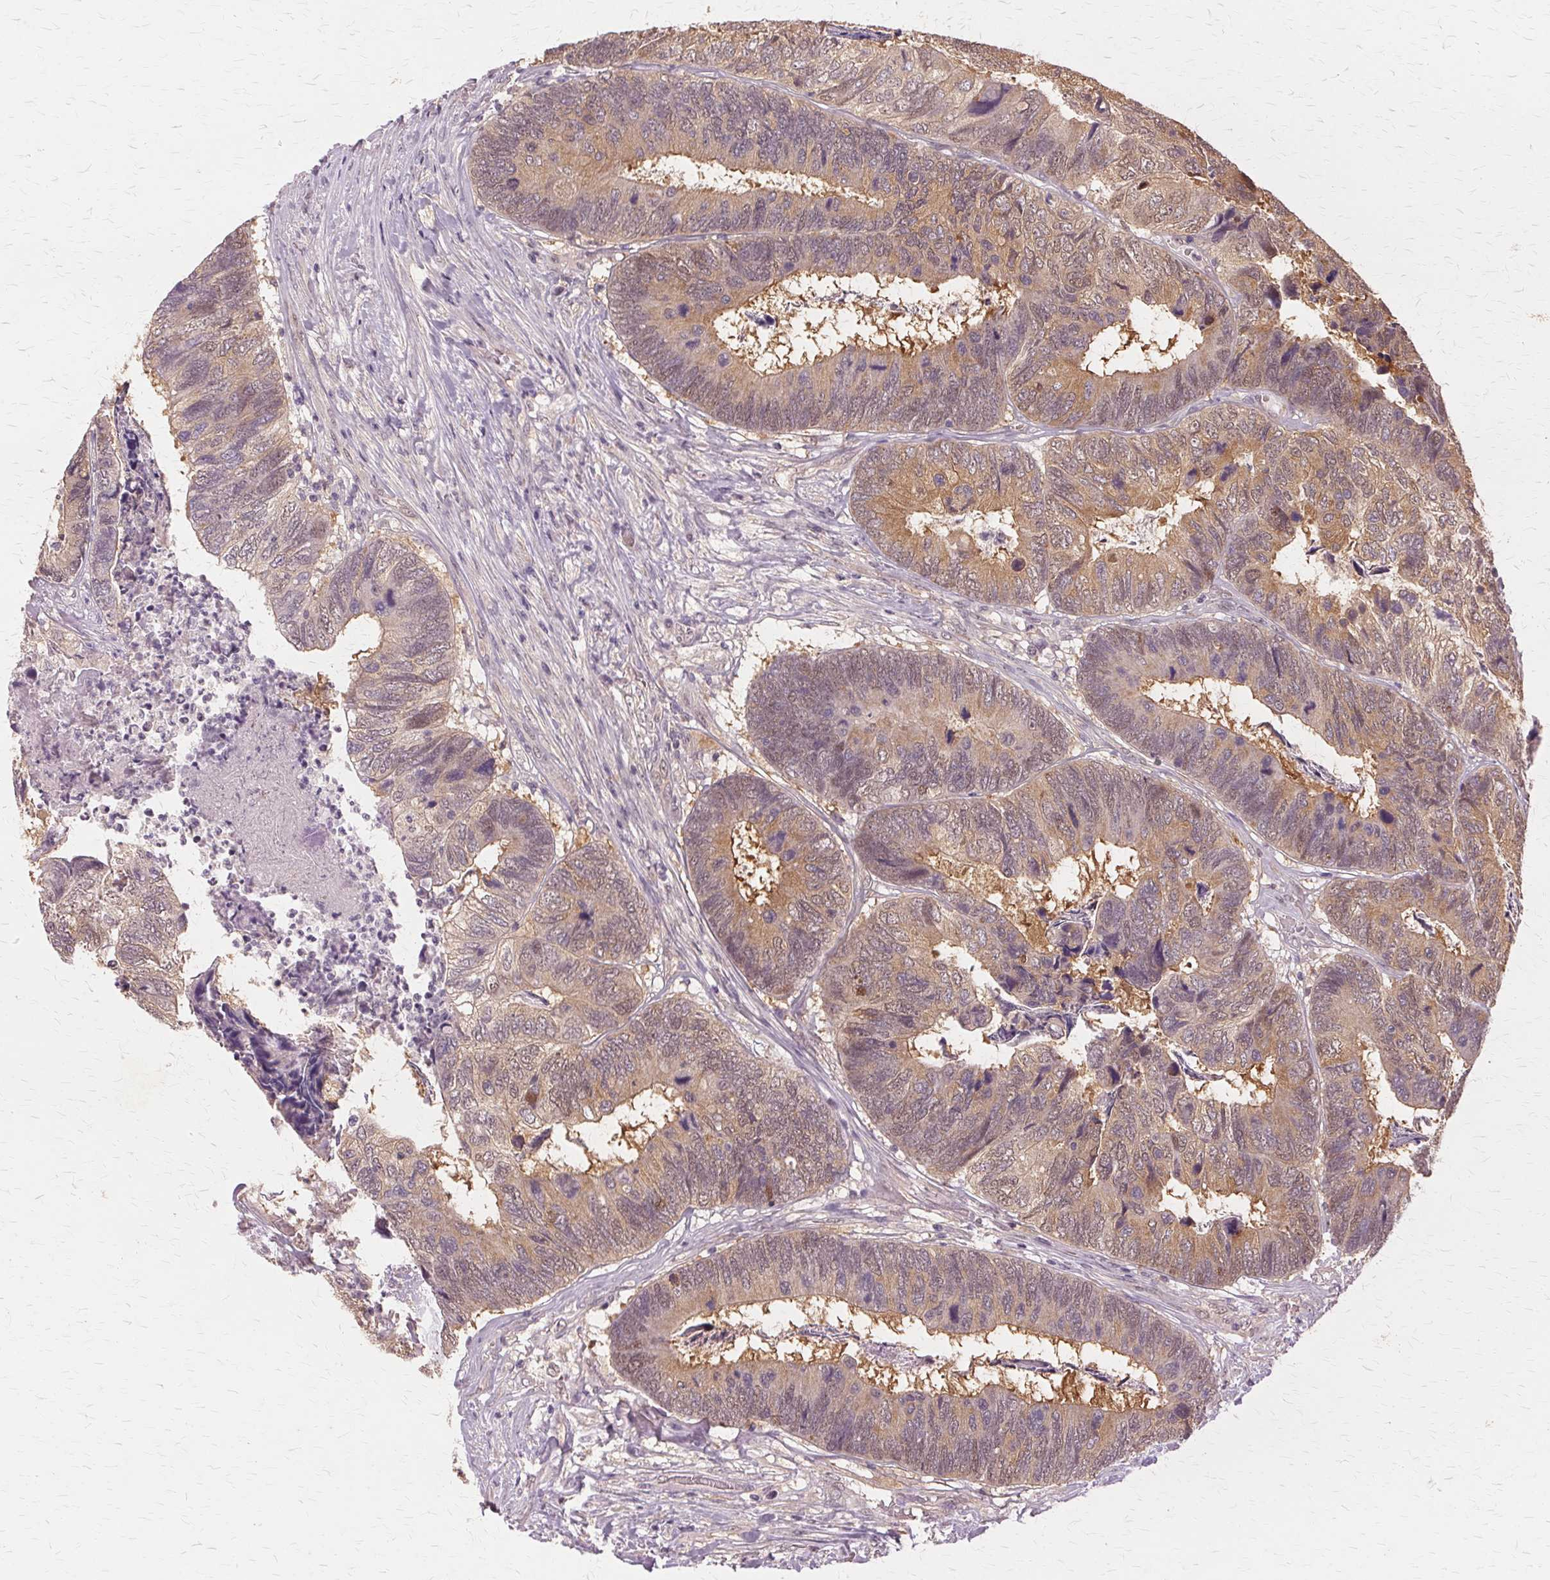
{"staining": {"intensity": "weak", "quantity": "25%-75%", "location": "cytoplasmic/membranous"}, "tissue": "colorectal cancer", "cell_type": "Tumor cells", "image_type": "cancer", "snomed": [{"axis": "morphology", "description": "Adenocarcinoma, NOS"}, {"axis": "topography", "description": "Colon"}], "caption": "Immunohistochemistry (IHC) (DAB) staining of colorectal adenocarcinoma displays weak cytoplasmic/membranous protein positivity in about 25%-75% of tumor cells. (DAB (3,3'-diaminobenzidine) IHC with brightfield microscopy, high magnification).", "gene": "PRMT5", "patient": {"sex": "female", "age": 67}}